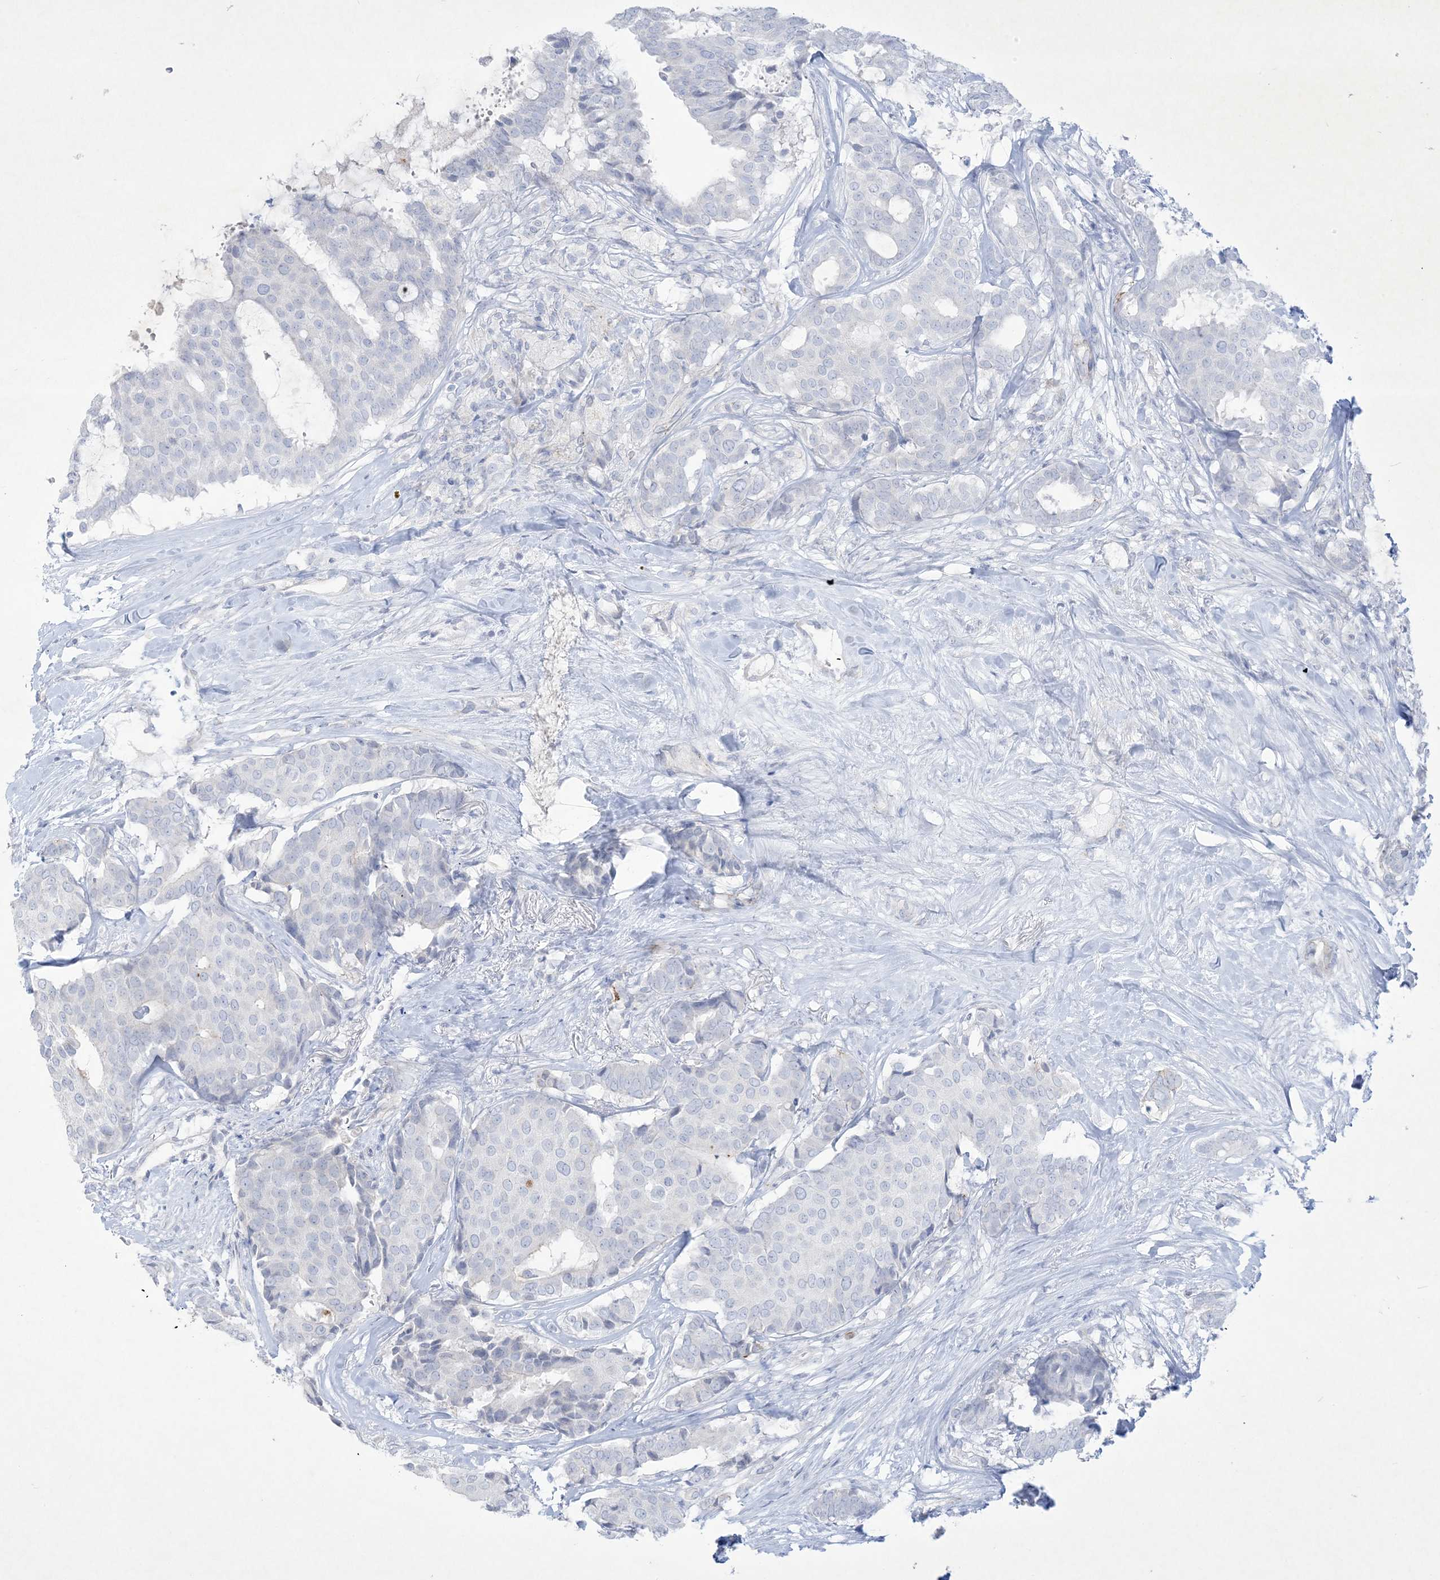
{"staining": {"intensity": "negative", "quantity": "none", "location": "none"}, "tissue": "breast cancer", "cell_type": "Tumor cells", "image_type": "cancer", "snomed": [{"axis": "morphology", "description": "Duct carcinoma"}, {"axis": "topography", "description": "Breast"}], "caption": "DAB immunohistochemical staining of human breast invasive ductal carcinoma displays no significant staining in tumor cells.", "gene": "B3GNT7", "patient": {"sex": "female", "age": 75}}